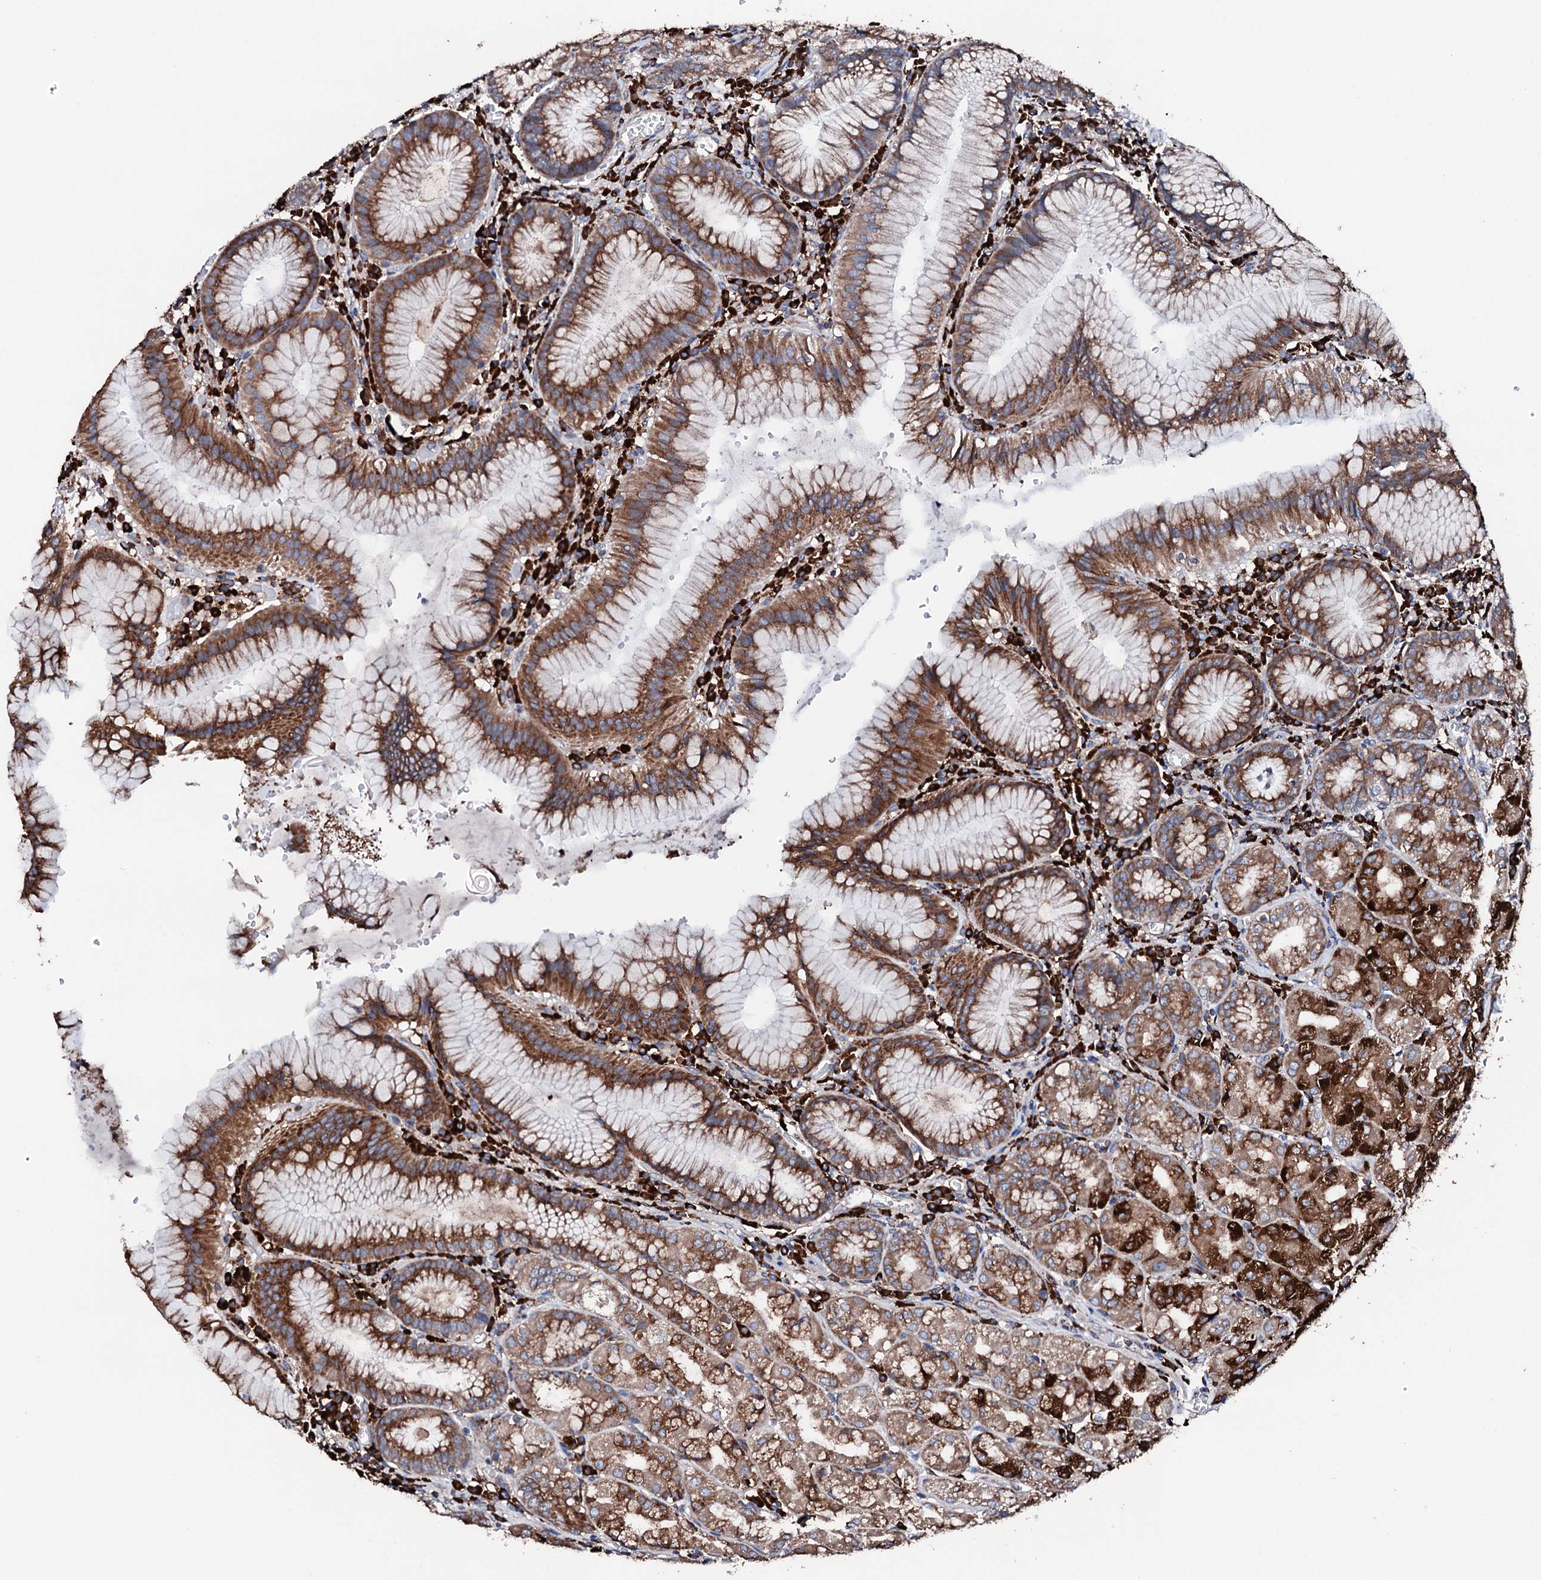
{"staining": {"intensity": "strong", "quantity": ">75%", "location": "cytoplasmic/membranous"}, "tissue": "stomach", "cell_type": "Glandular cells", "image_type": "normal", "snomed": [{"axis": "morphology", "description": "Normal tissue, NOS"}, {"axis": "topography", "description": "Stomach"}], "caption": "Immunohistochemistry photomicrograph of normal stomach: human stomach stained using immunohistochemistry (IHC) shows high levels of strong protein expression localized specifically in the cytoplasmic/membranous of glandular cells, appearing as a cytoplasmic/membranous brown color.", "gene": "AMDHD1", "patient": {"sex": "male", "age": 55}}